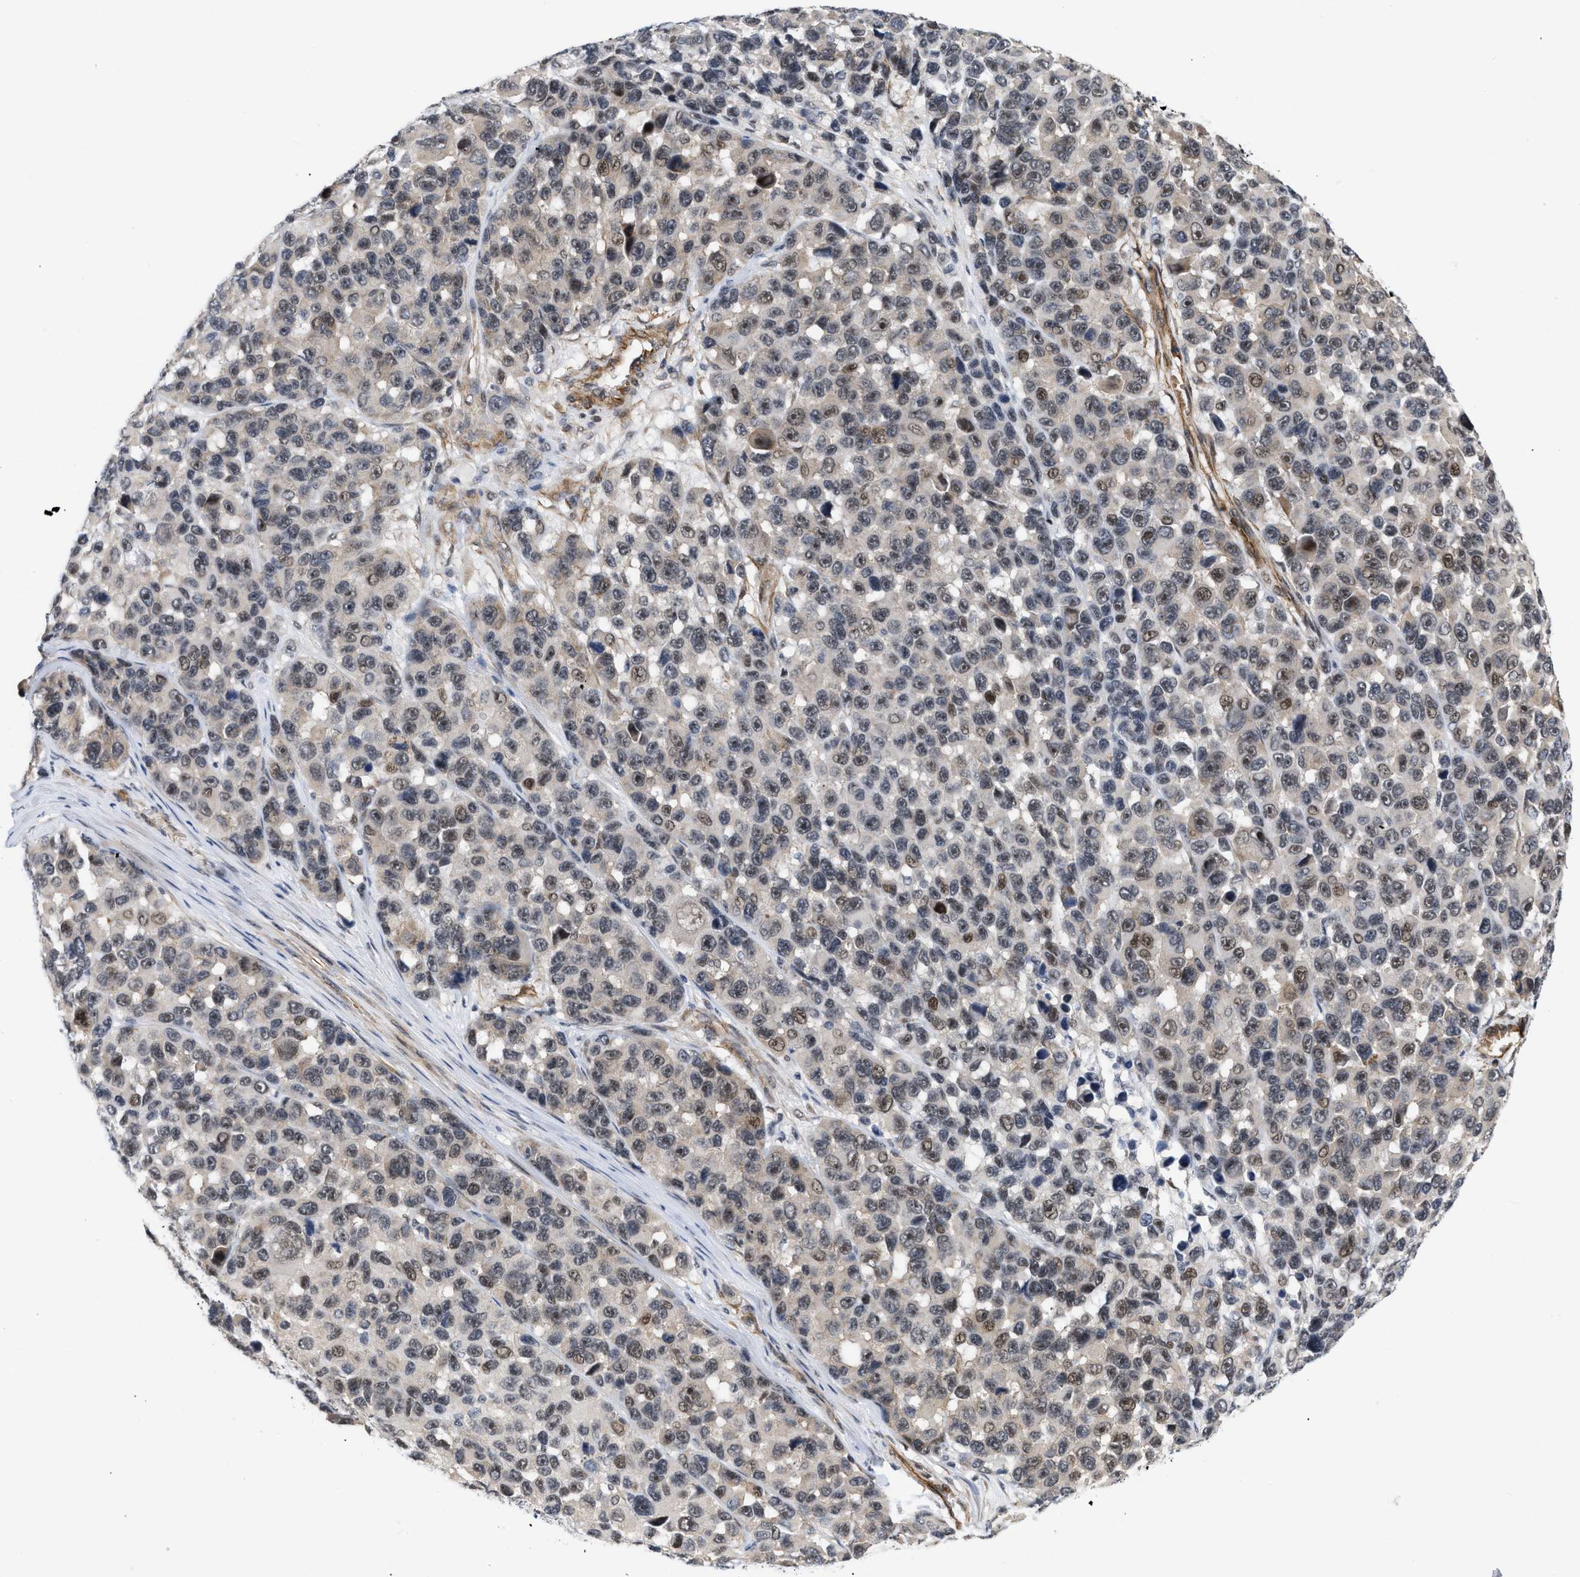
{"staining": {"intensity": "moderate", "quantity": "25%-75%", "location": "nuclear"}, "tissue": "melanoma", "cell_type": "Tumor cells", "image_type": "cancer", "snomed": [{"axis": "morphology", "description": "Malignant melanoma, NOS"}, {"axis": "topography", "description": "Skin"}], "caption": "High-magnification brightfield microscopy of malignant melanoma stained with DAB (3,3'-diaminobenzidine) (brown) and counterstained with hematoxylin (blue). tumor cells exhibit moderate nuclear expression is present in about25%-75% of cells.", "gene": "GPRASP2", "patient": {"sex": "male", "age": 53}}